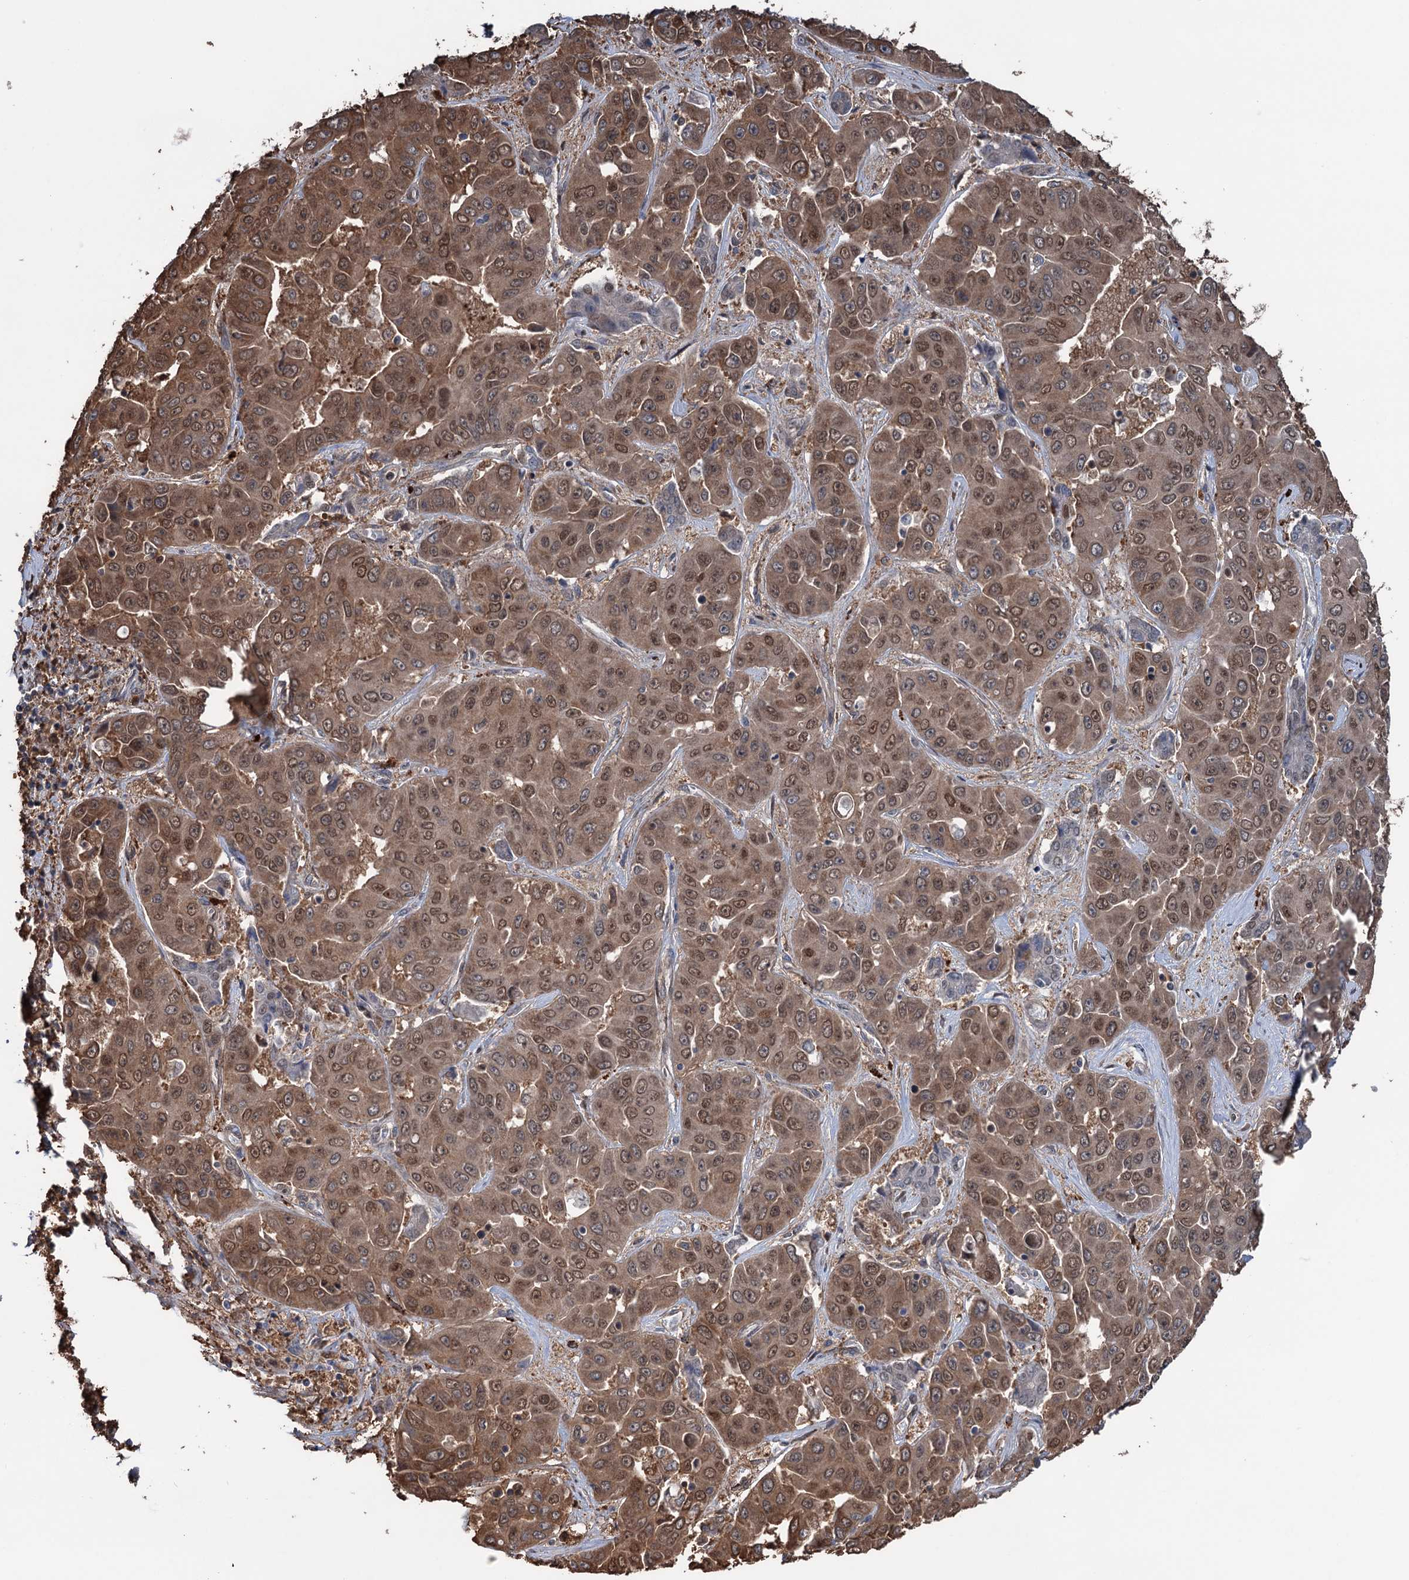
{"staining": {"intensity": "moderate", "quantity": ">75%", "location": "cytoplasmic/membranous,nuclear"}, "tissue": "liver cancer", "cell_type": "Tumor cells", "image_type": "cancer", "snomed": [{"axis": "morphology", "description": "Cholangiocarcinoma"}, {"axis": "topography", "description": "Liver"}], "caption": "Immunohistochemical staining of human cholangiocarcinoma (liver) exhibits medium levels of moderate cytoplasmic/membranous and nuclear protein expression in approximately >75% of tumor cells.", "gene": "NCAPD2", "patient": {"sex": "female", "age": 52}}